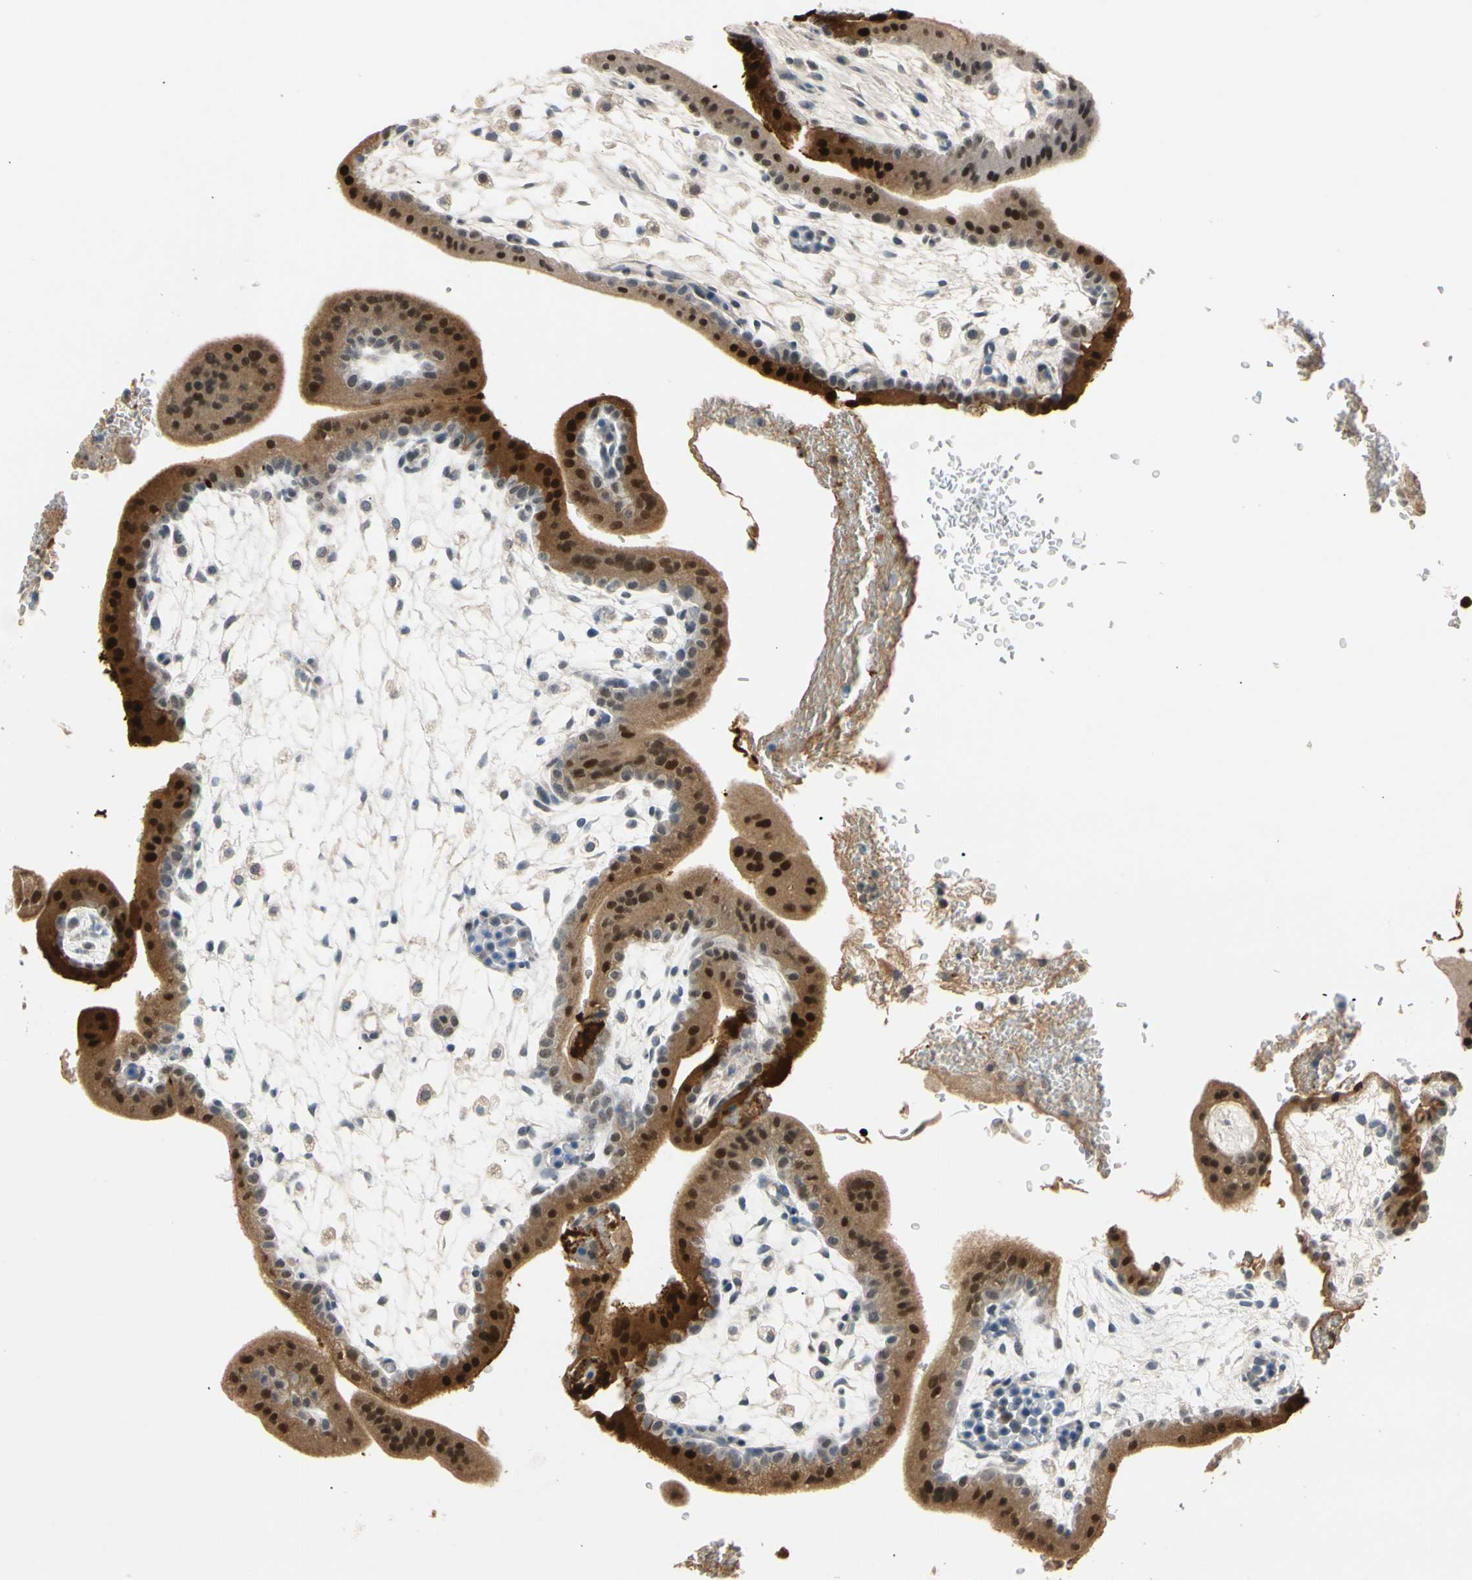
{"staining": {"intensity": "strong", "quantity": ">75%", "location": "cytoplasmic/membranous,nuclear"}, "tissue": "placenta", "cell_type": "Trophoblastic cells", "image_type": "normal", "snomed": [{"axis": "morphology", "description": "Normal tissue, NOS"}, {"axis": "topography", "description": "Placenta"}], "caption": "Immunohistochemical staining of unremarkable human placenta displays >75% levels of strong cytoplasmic/membranous,nuclear protein positivity in approximately >75% of trophoblastic cells.", "gene": "RIOX2", "patient": {"sex": "female", "age": 35}}